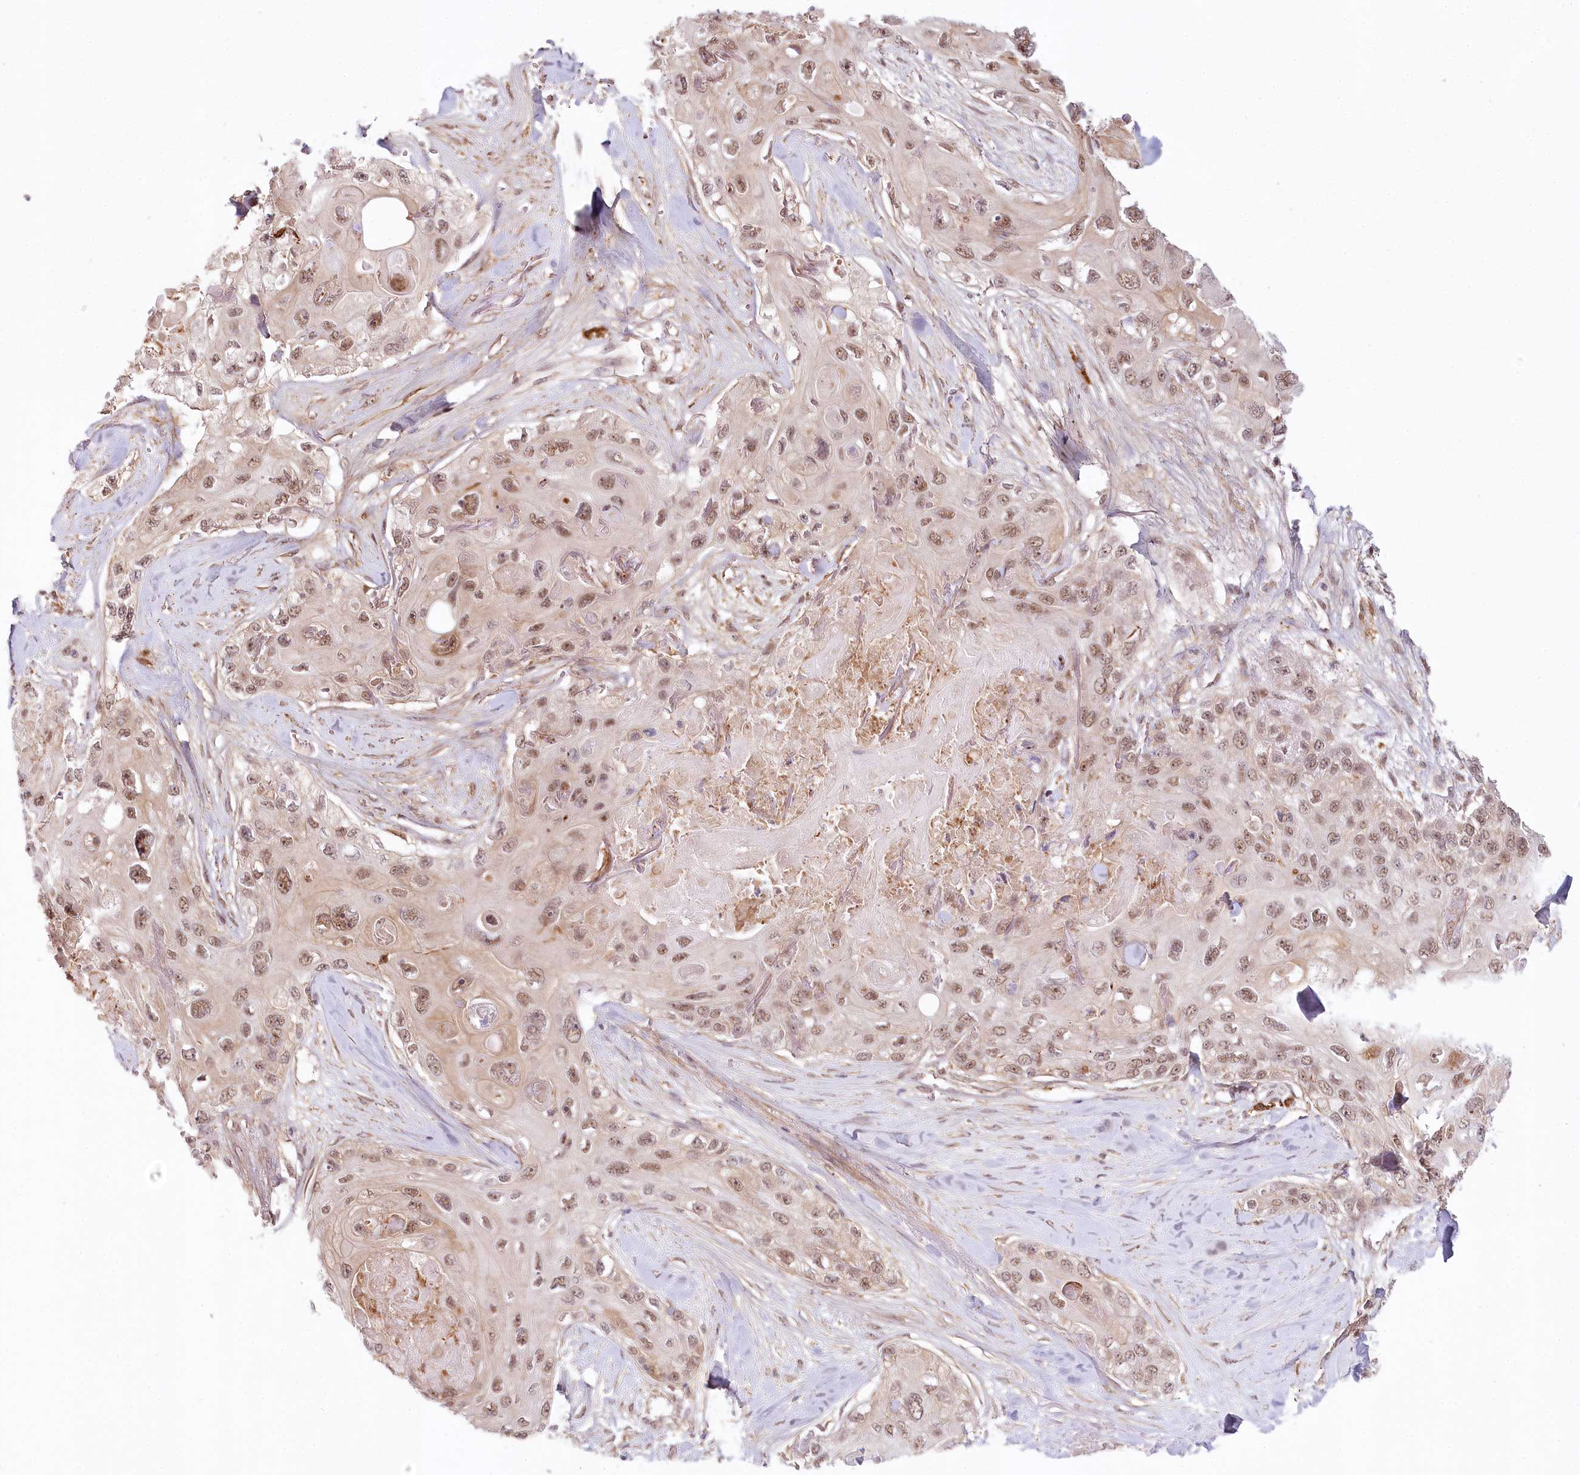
{"staining": {"intensity": "moderate", "quantity": ">75%", "location": "nuclear"}, "tissue": "skin cancer", "cell_type": "Tumor cells", "image_type": "cancer", "snomed": [{"axis": "morphology", "description": "Normal tissue, NOS"}, {"axis": "morphology", "description": "Squamous cell carcinoma, NOS"}, {"axis": "topography", "description": "Skin"}], "caption": "An immunohistochemistry photomicrograph of neoplastic tissue is shown. Protein staining in brown shows moderate nuclear positivity in skin cancer within tumor cells.", "gene": "TUBGCP2", "patient": {"sex": "male", "age": 72}}